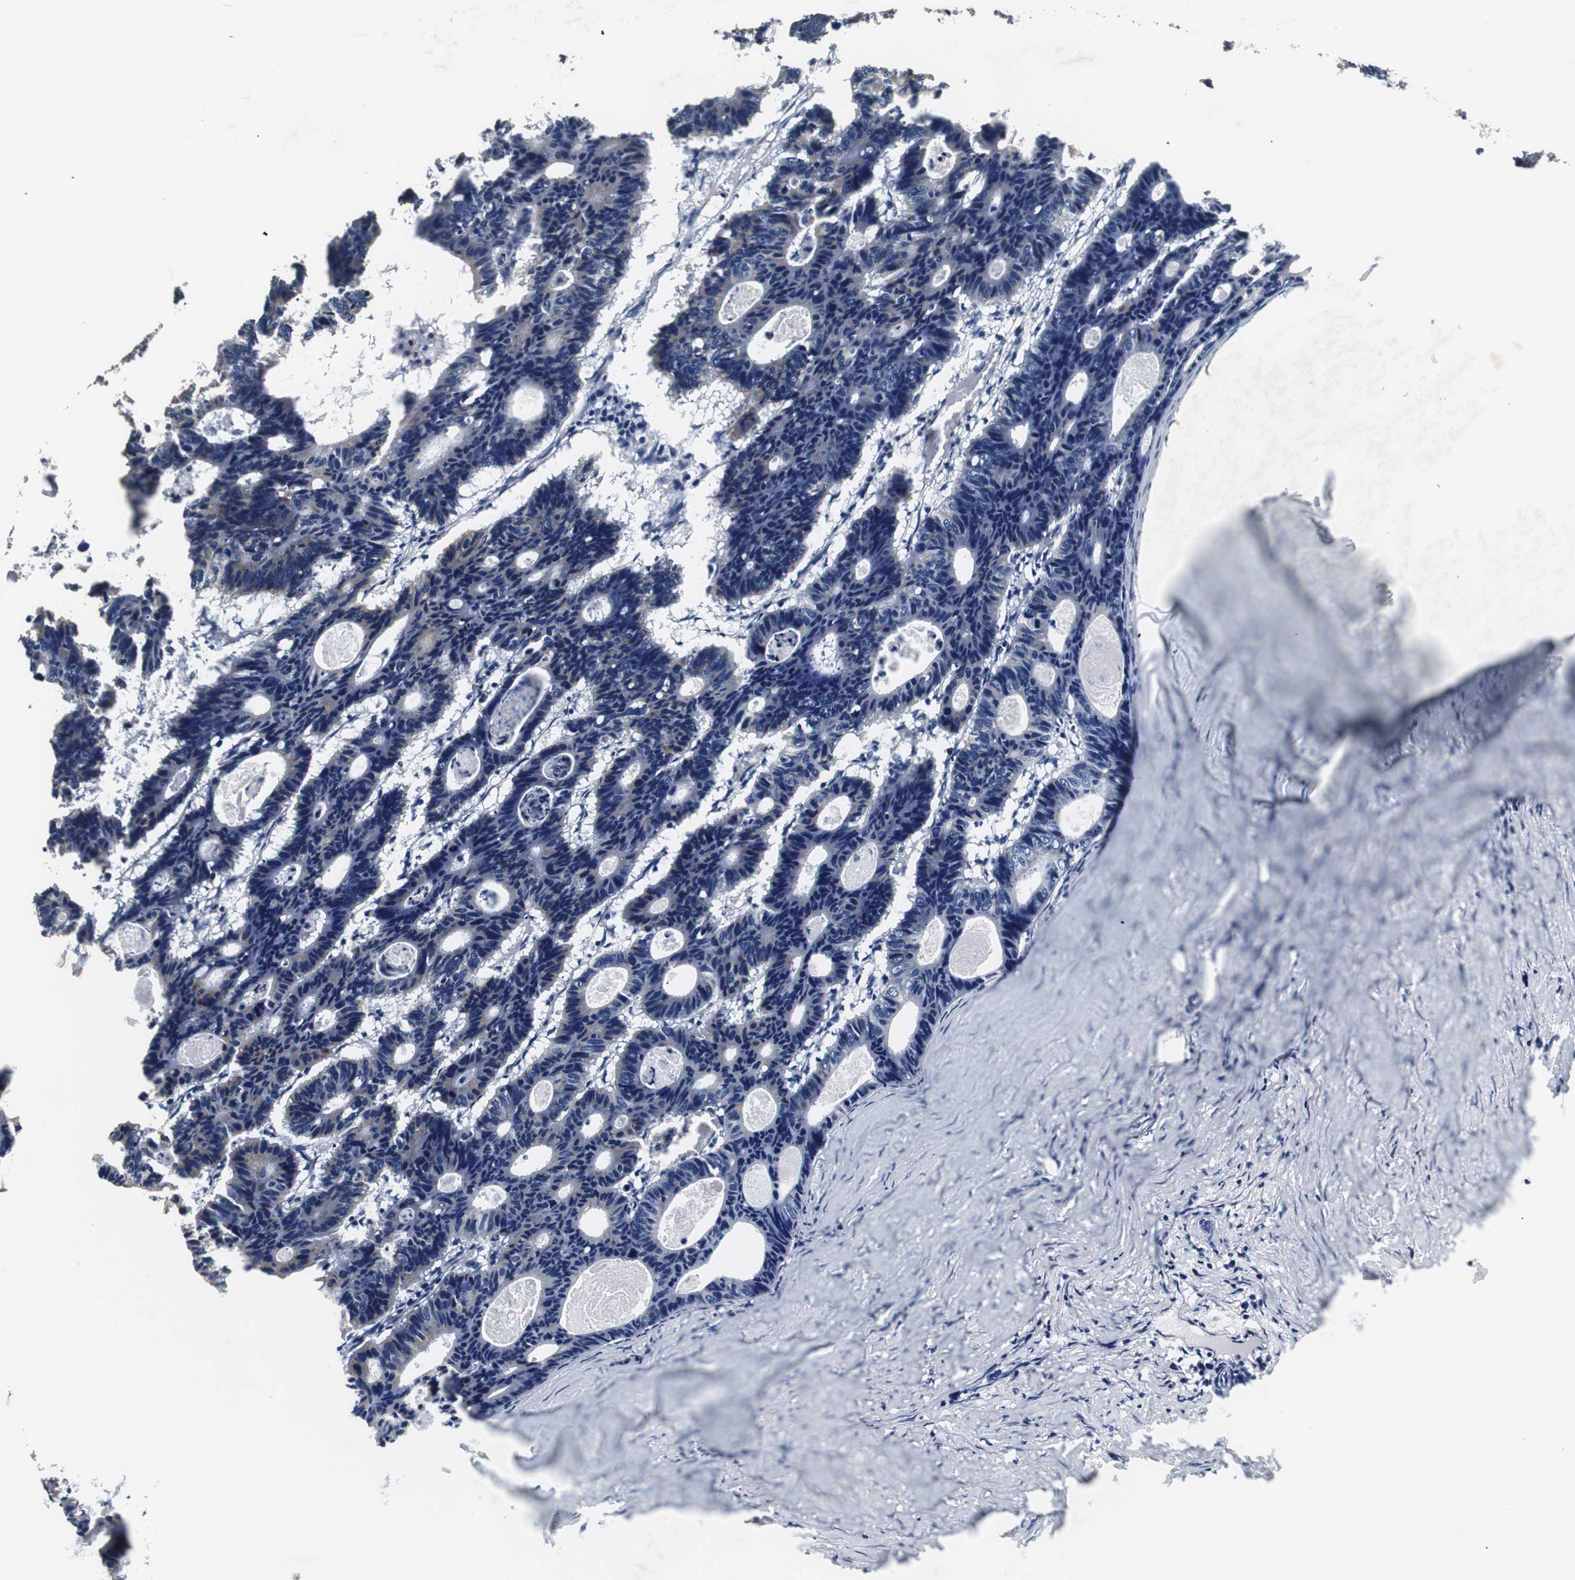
{"staining": {"intensity": "negative", "quantity": "none", "location": "none"}, "tissue": "colorectal cancer", "cell_type": "Tumor cells", "image_type": "cancer", "snomed": [{"axis": "morphology", "description": "Adenocarcinoma, NOS"}, {"axis": "topography", "description": "Colon"}], "caption": "Immunohistochemistry (IHC) micrograph of adenocarcinoma (colorectal) stained for a protein (brown), which demonstrates no positivity in tumor cells.", "gene": "NNT", "patient": {"sex": "female", "age": 55}}